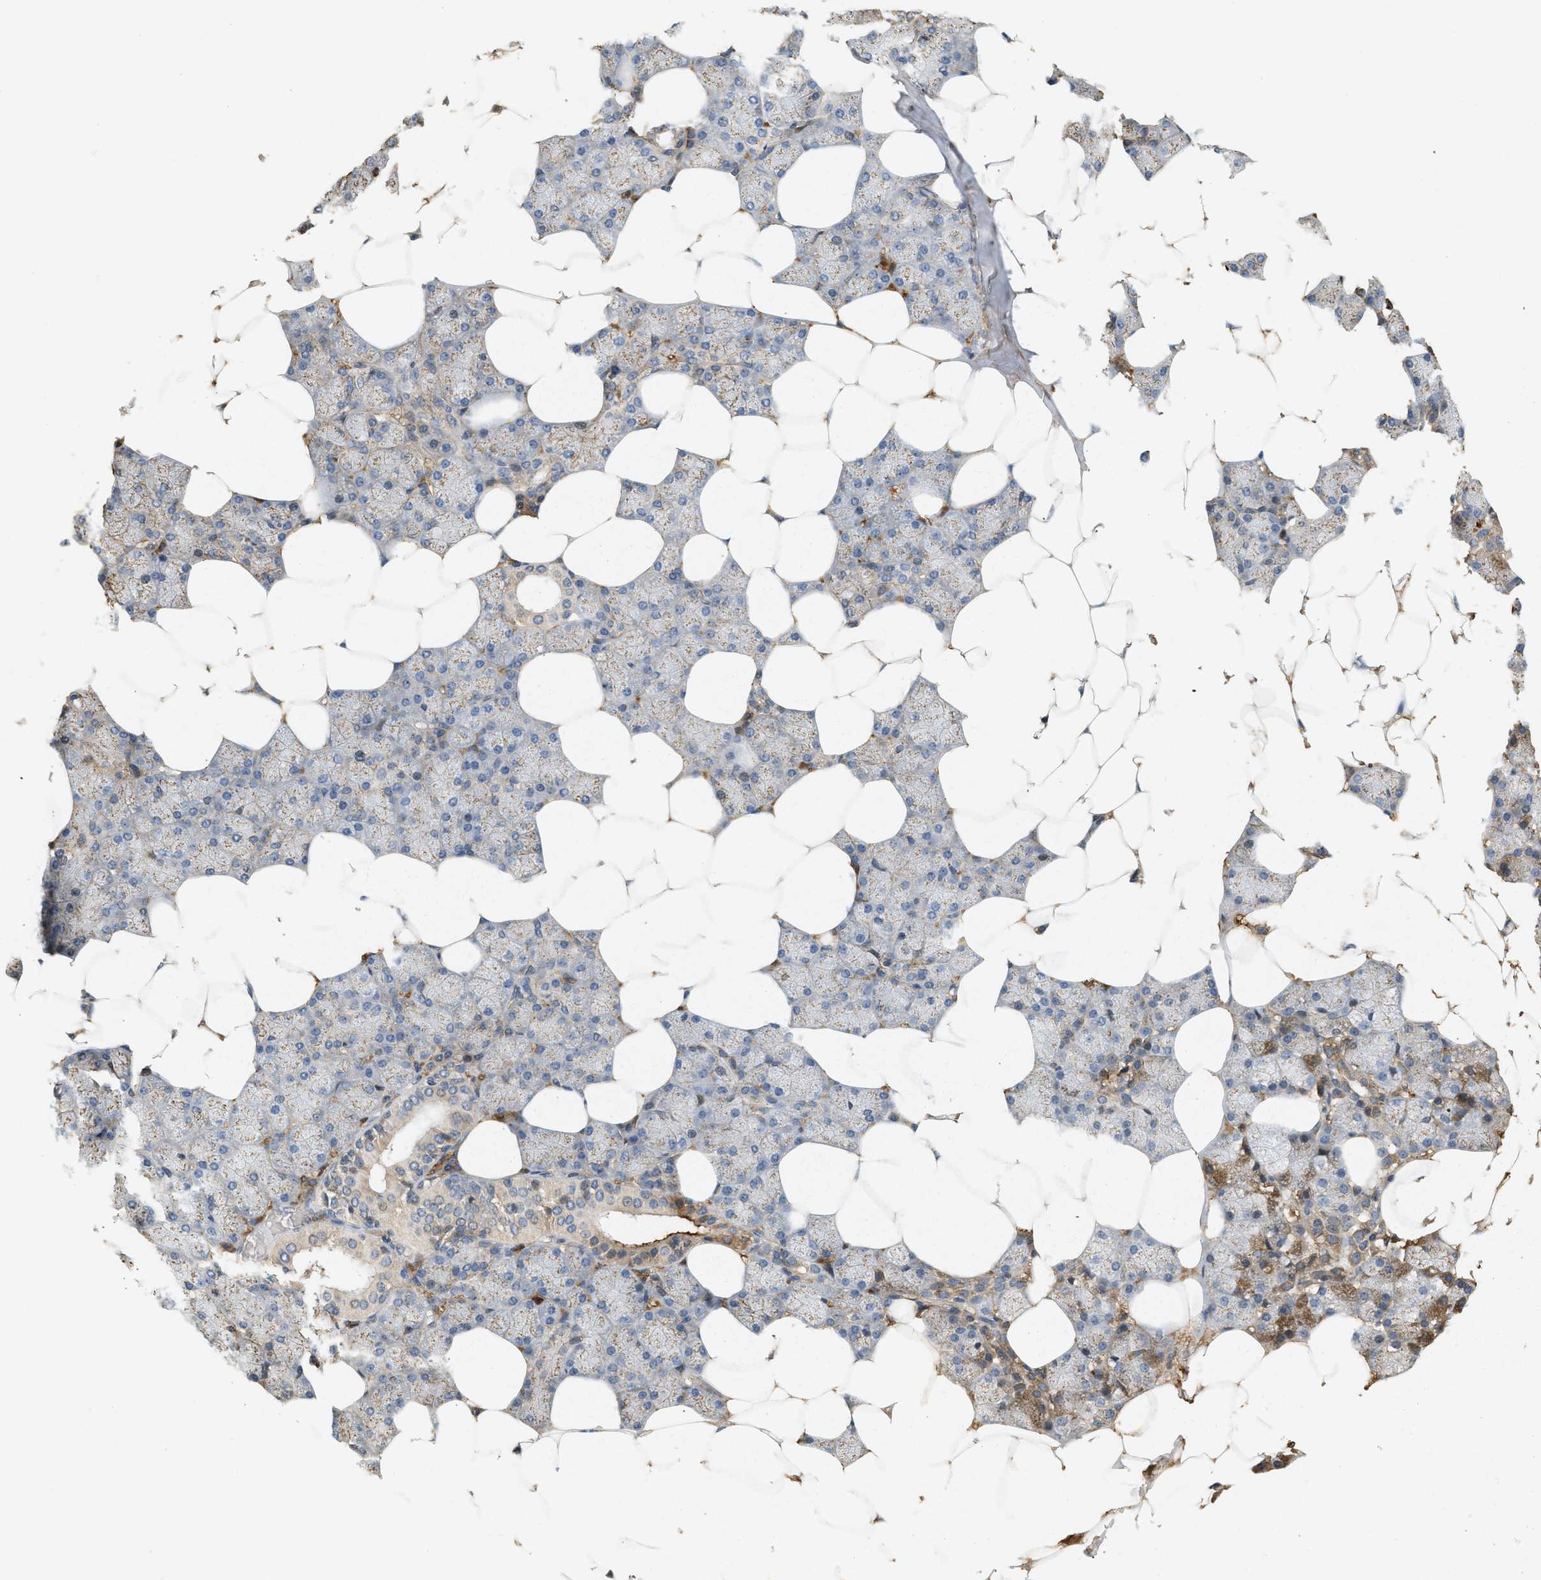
{"staining": {"intensity": "weak", "quantity": "25%-75%", "location": "cytoplasmic/membranous"}, "tissue": "salivary gland", "cell_type": "Glandular cells", "image_type": "normal", "snomed": [{"axis": "morphology", "description": "Normal tissue, NOS"}, {"axis": "topography", "description": "Salivary gland"}], "caption": "Immunohistochemistry (IHC) of benign human salivary gland displays low levels of weak cytoplasmic/membranous staining in about 25%-75% of glandular cells.", "gene": "F8", "patient": {"sex": "male", "age": 62}}